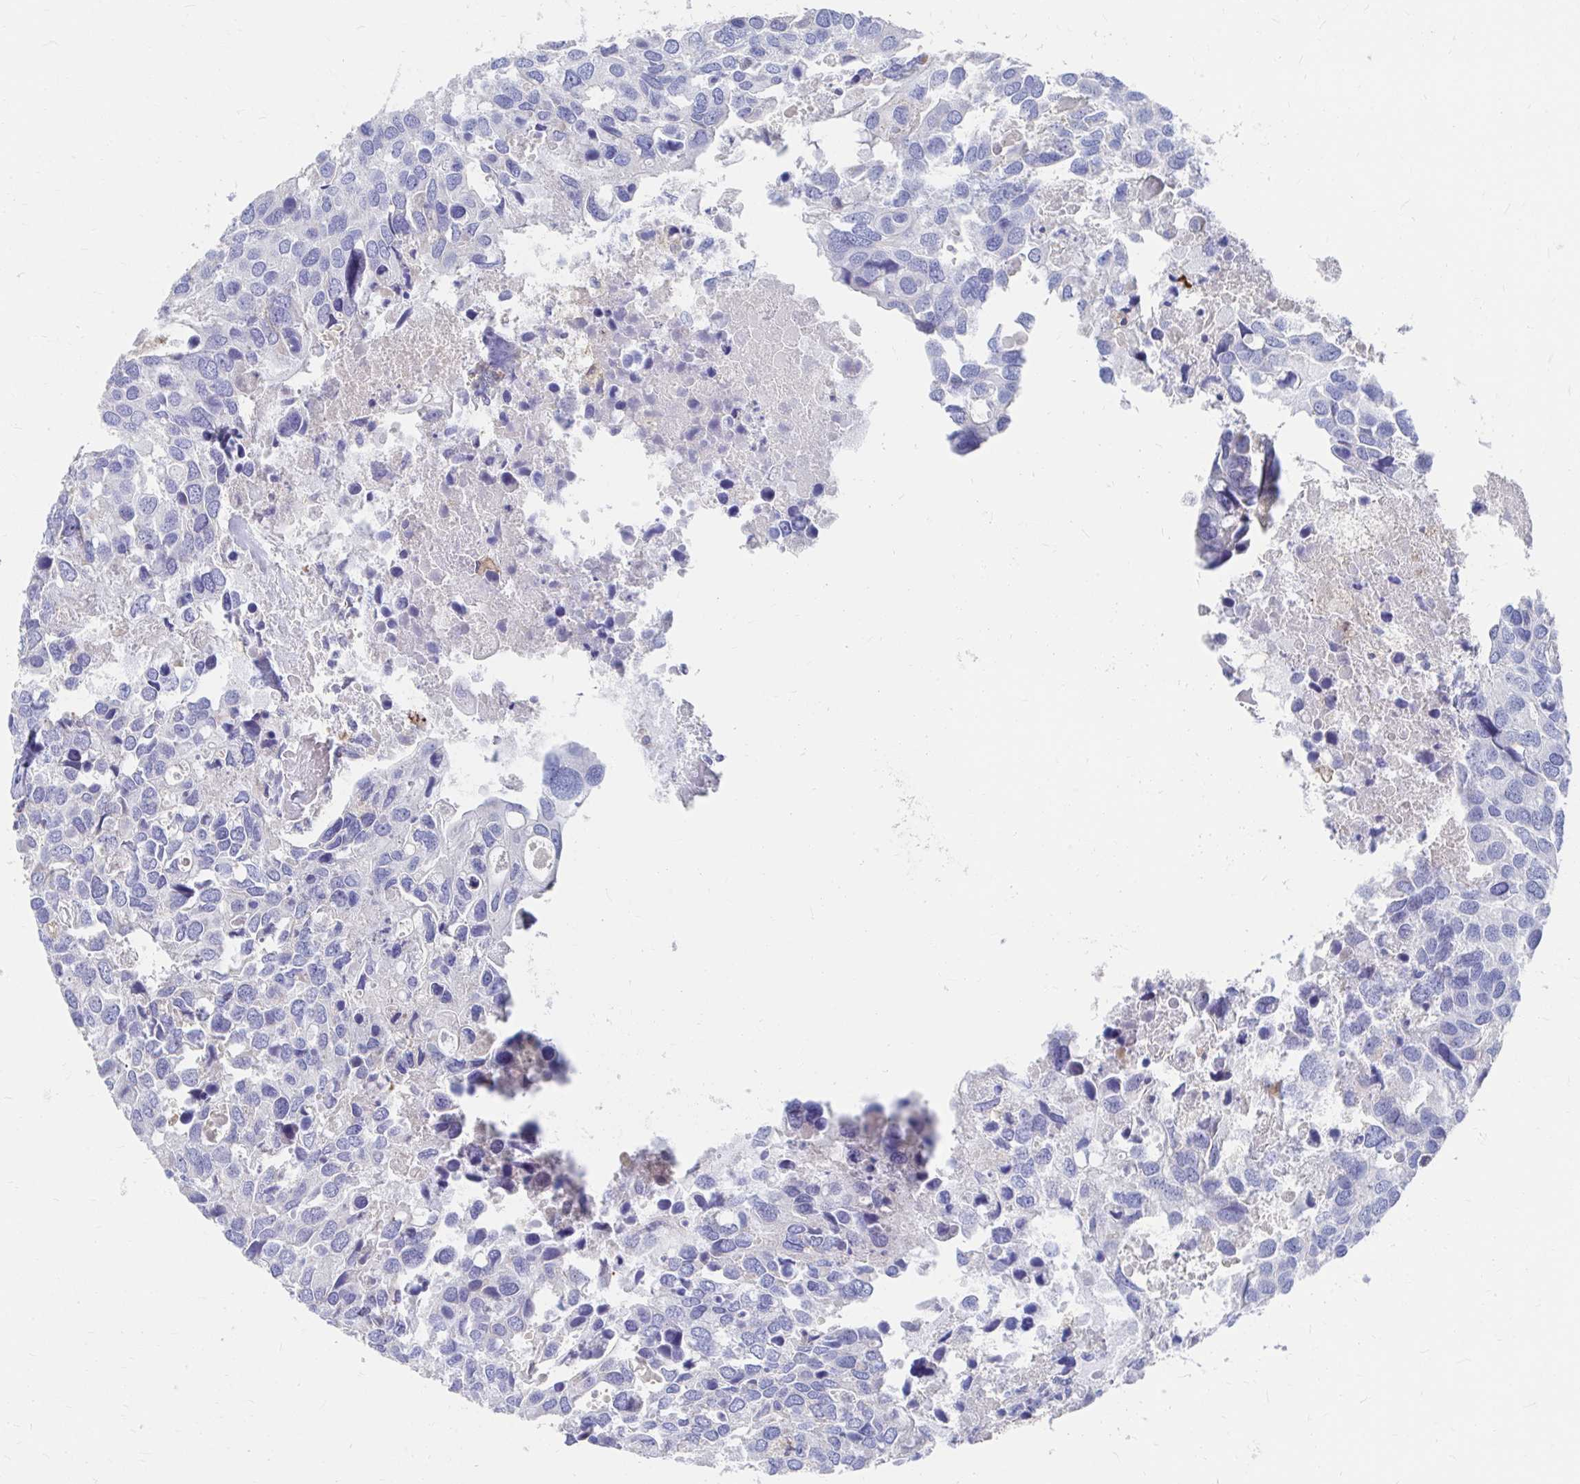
{"staining": {"intensity": "negative", "quantity": "none", "location": "none"}, "tissue": "breast cancer", "cell_type": "Tumor cells", "image_type": "cancer", "snomed": [{"axis": "morphology", "description": "Duct carcinoma"}, {"axis": "topography", "description": "Breast"}], "caption": "Immunohistochemistry (IHC) micrograph of human infiltrating ductal carcinoma (breast) stained for a protein (brown), which shows no staining in tumor cells.", "gene": "LAMC3", "patient": {"sex": "female", "age": 83}}